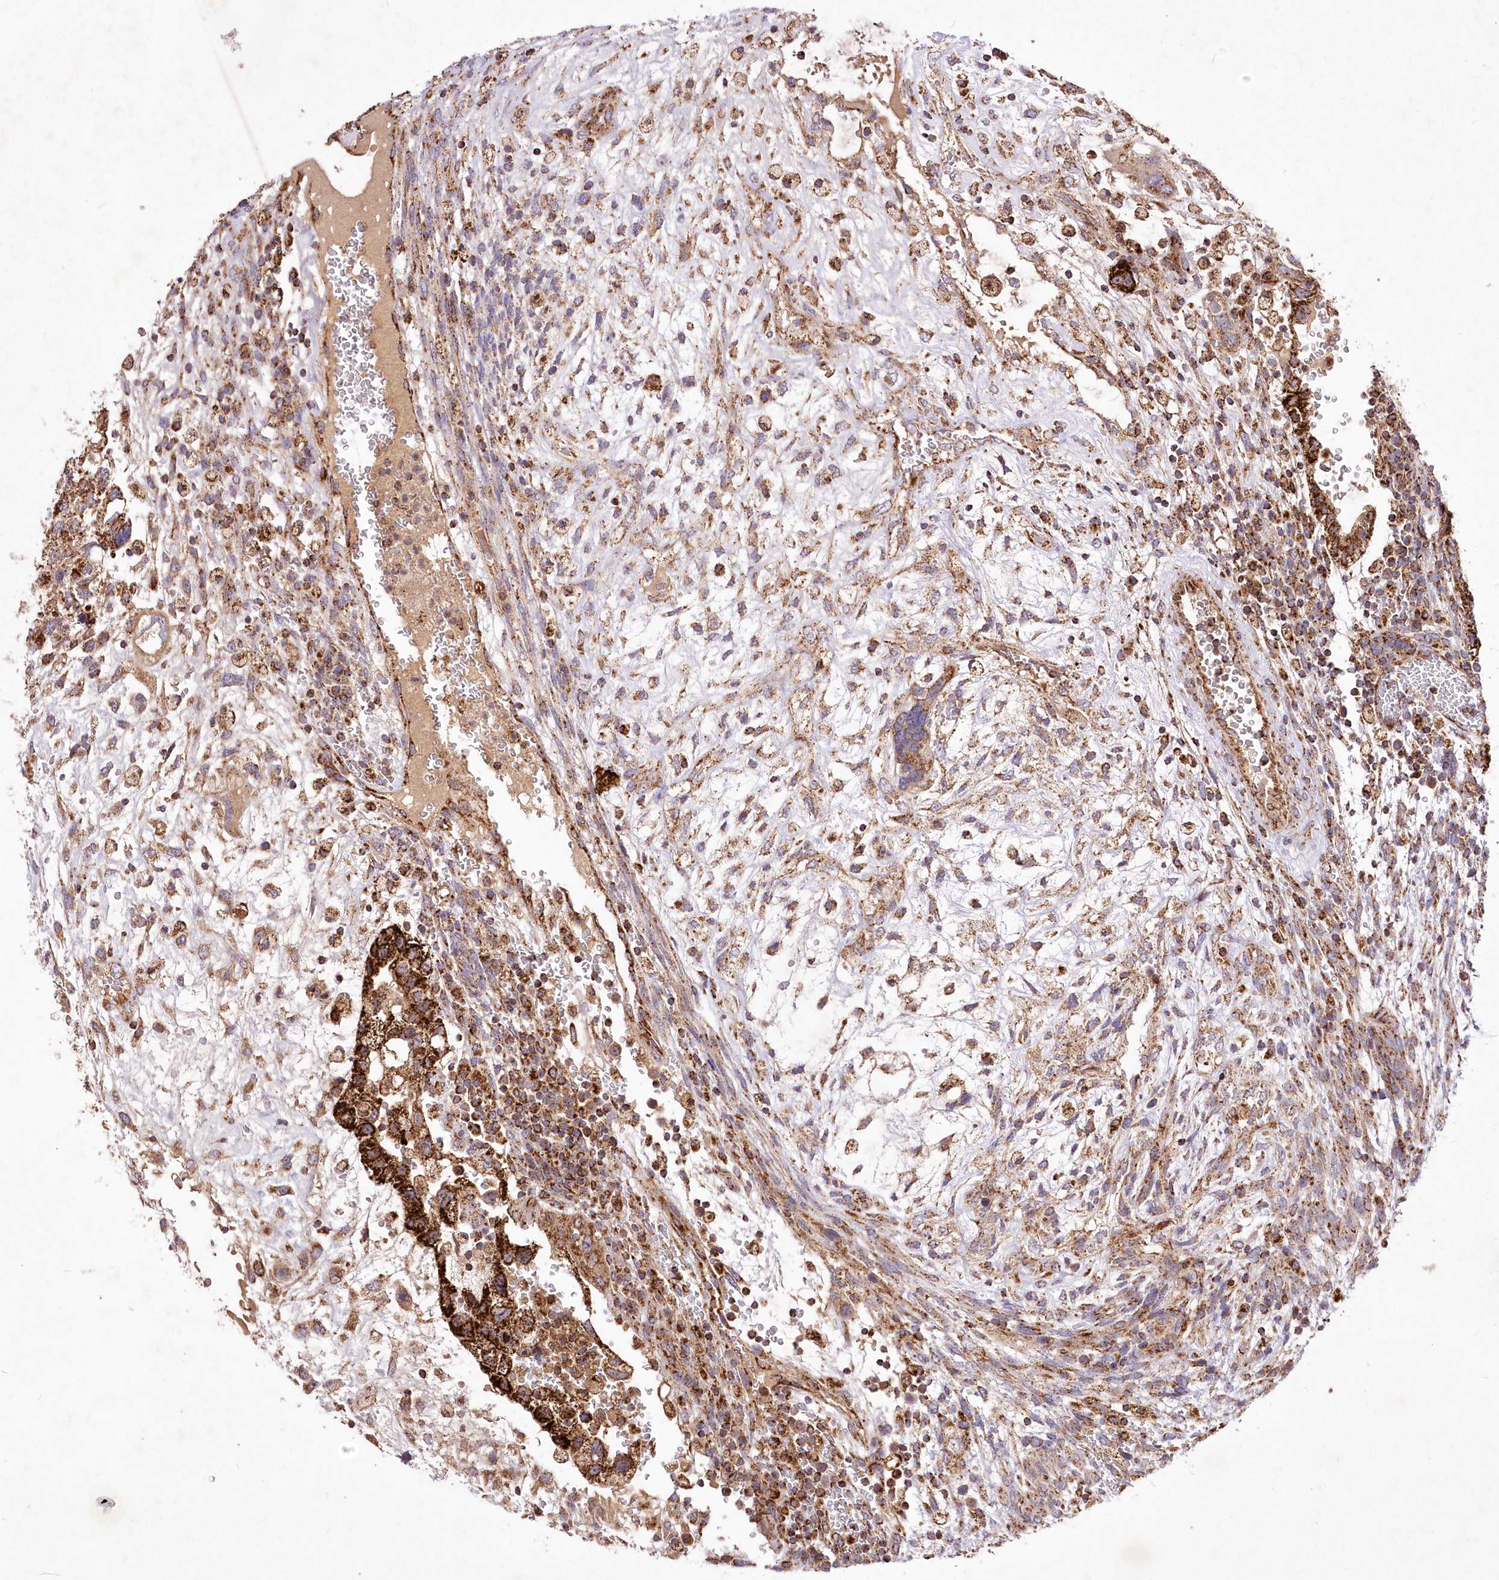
{"staining": {"intensity": "strong", "quantity": ">75%", "location": "cytoplasmic/membranous"}, "tissue": "testis cancer", "cell_type": "Tumor cells", "image_type": "cancer", "snomed": [{"axis": "morphology", "description": "Carcinoma, Embryonal, NOS"}, {"axis": "topography", "description": "Testis"}], "caption": "Embryonal carcinoma (testis) stained with immunohistochemistry demonstrates strong cytoplasmic/membranous staining in approximately >75% of tumor cells. The staining was performed using DAB (3,3'-diaminobenzidine), with brown indicating positive protein expression. Nuclei are stained blue with hematoxylin.", "gene": "ASNSD1", "patient": {"sex": "male", "age": 36}}